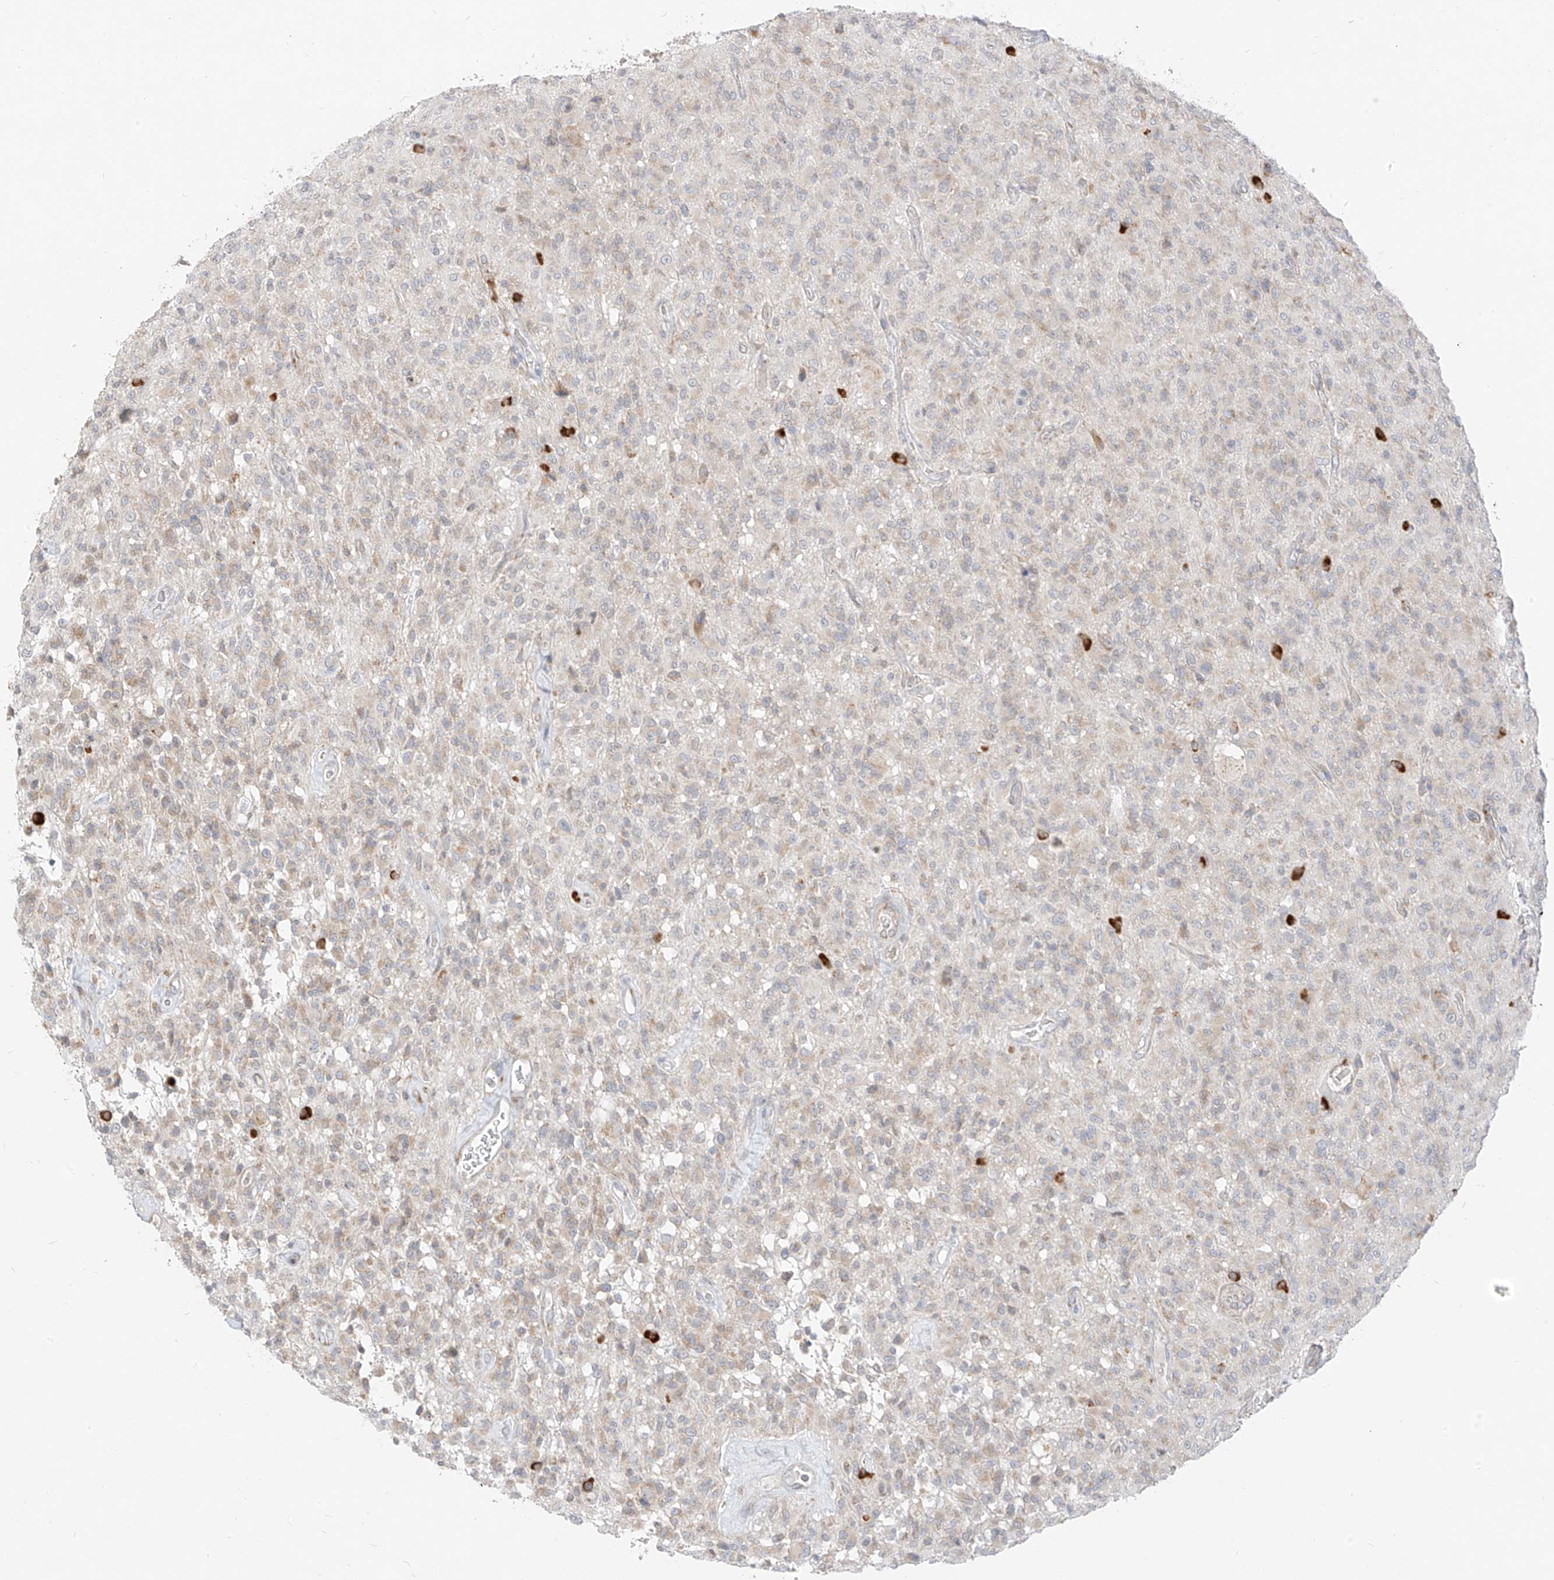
{"staining": {"intensity": "weak", "quantity": "<25%", "location": "cytoplasmic/membranous"}, "tissue": "glioma", "cell_type": "Tumor cells", "image_type": "cancer", "snomed": [{"axis": "morphology", "description": "Glioma, malignant, High grade"}, {"axis": "topography", "description": "Brain"}], "caption": "The immunohistochemistry micrograph has no significant staining in tumor cells of glioma tissue.", "gene": "STT3A", "patient": {"sex": "female", "age": 57}}